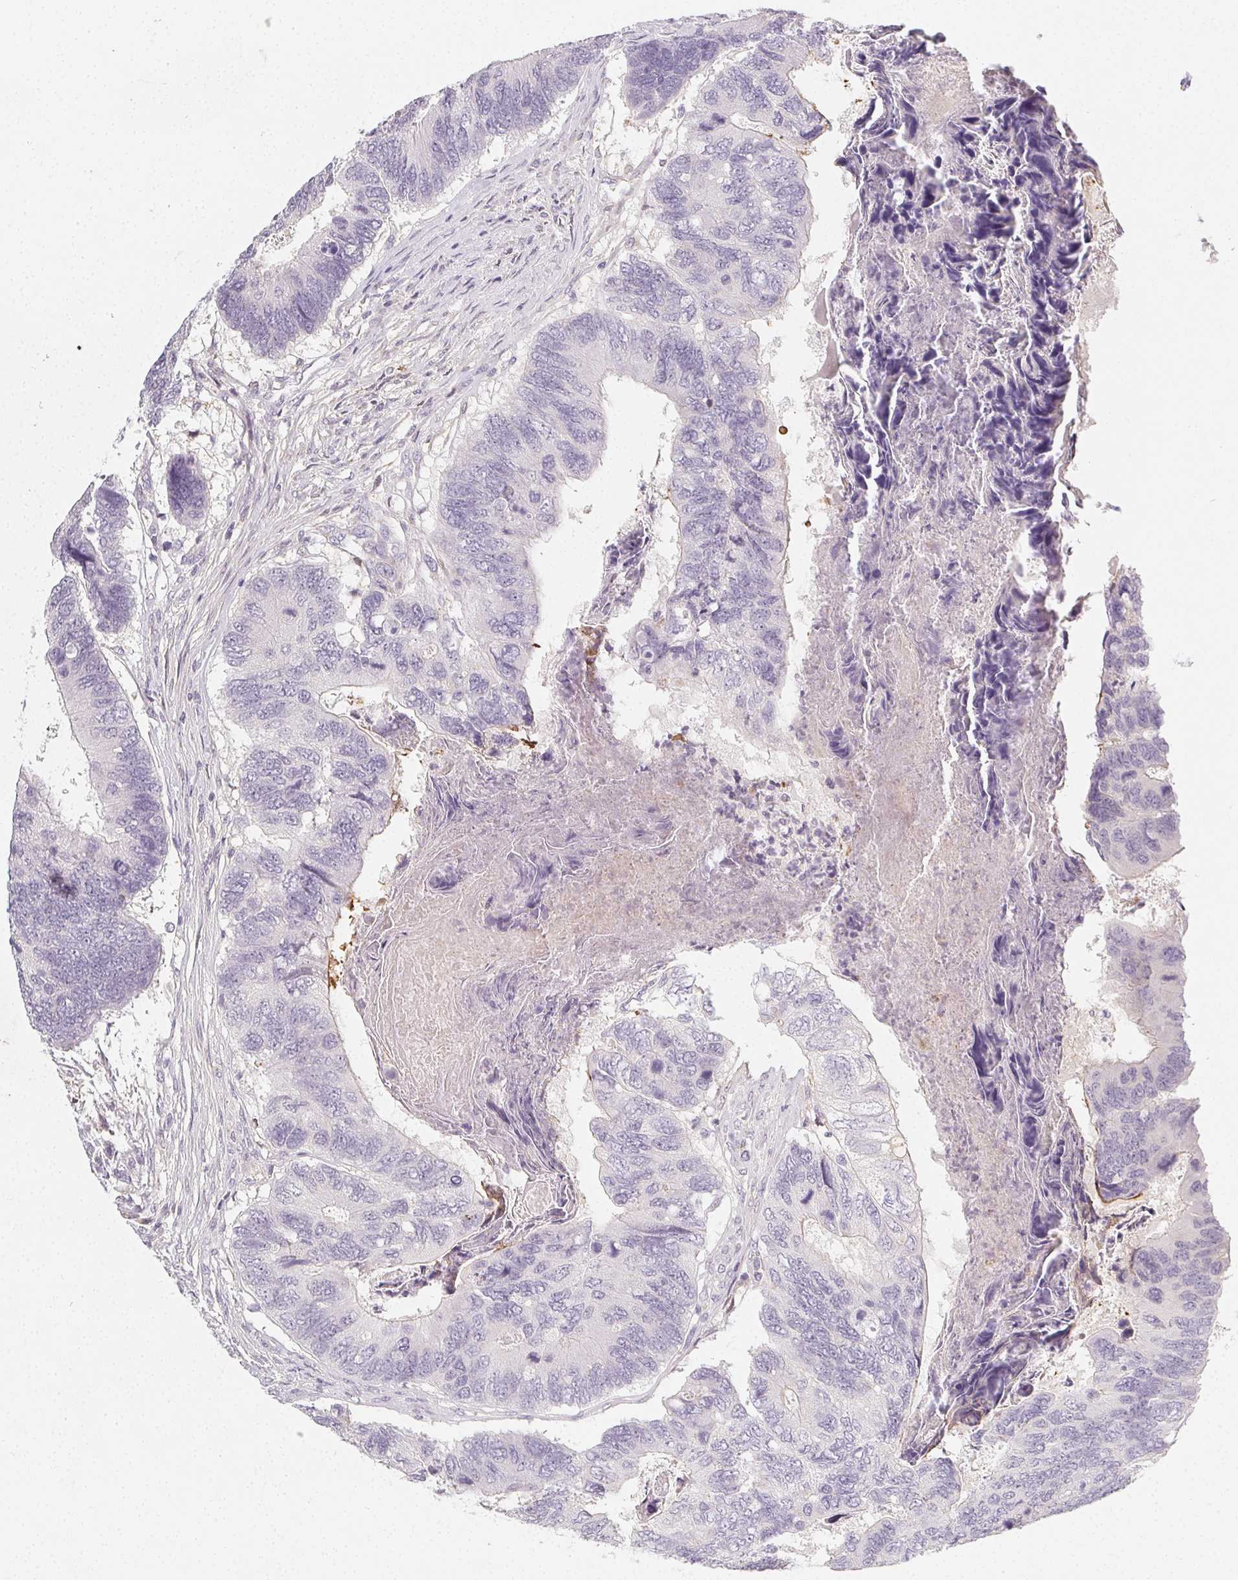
{"staining": {"intensity": "negative", "quantity": "none", "location": "none"}, "tissue": "colorectal cancer", "cell_type": "Tumor cells", "image_type": "cancer", "snomed": [{"axis": "morphology", "description": "Adenocarcinoma, NOS"}, {"axis": "topography", "description": "Colon"}], "caption": "DAB (3,3'-diaminobenzidine) immunohistochemical staining of human colorectal cancer (adenocarcinoma) reveals no significant expression in tumor cells.", "gene": "LRRC23", "patient": {"sex": "female", "age": 67}}